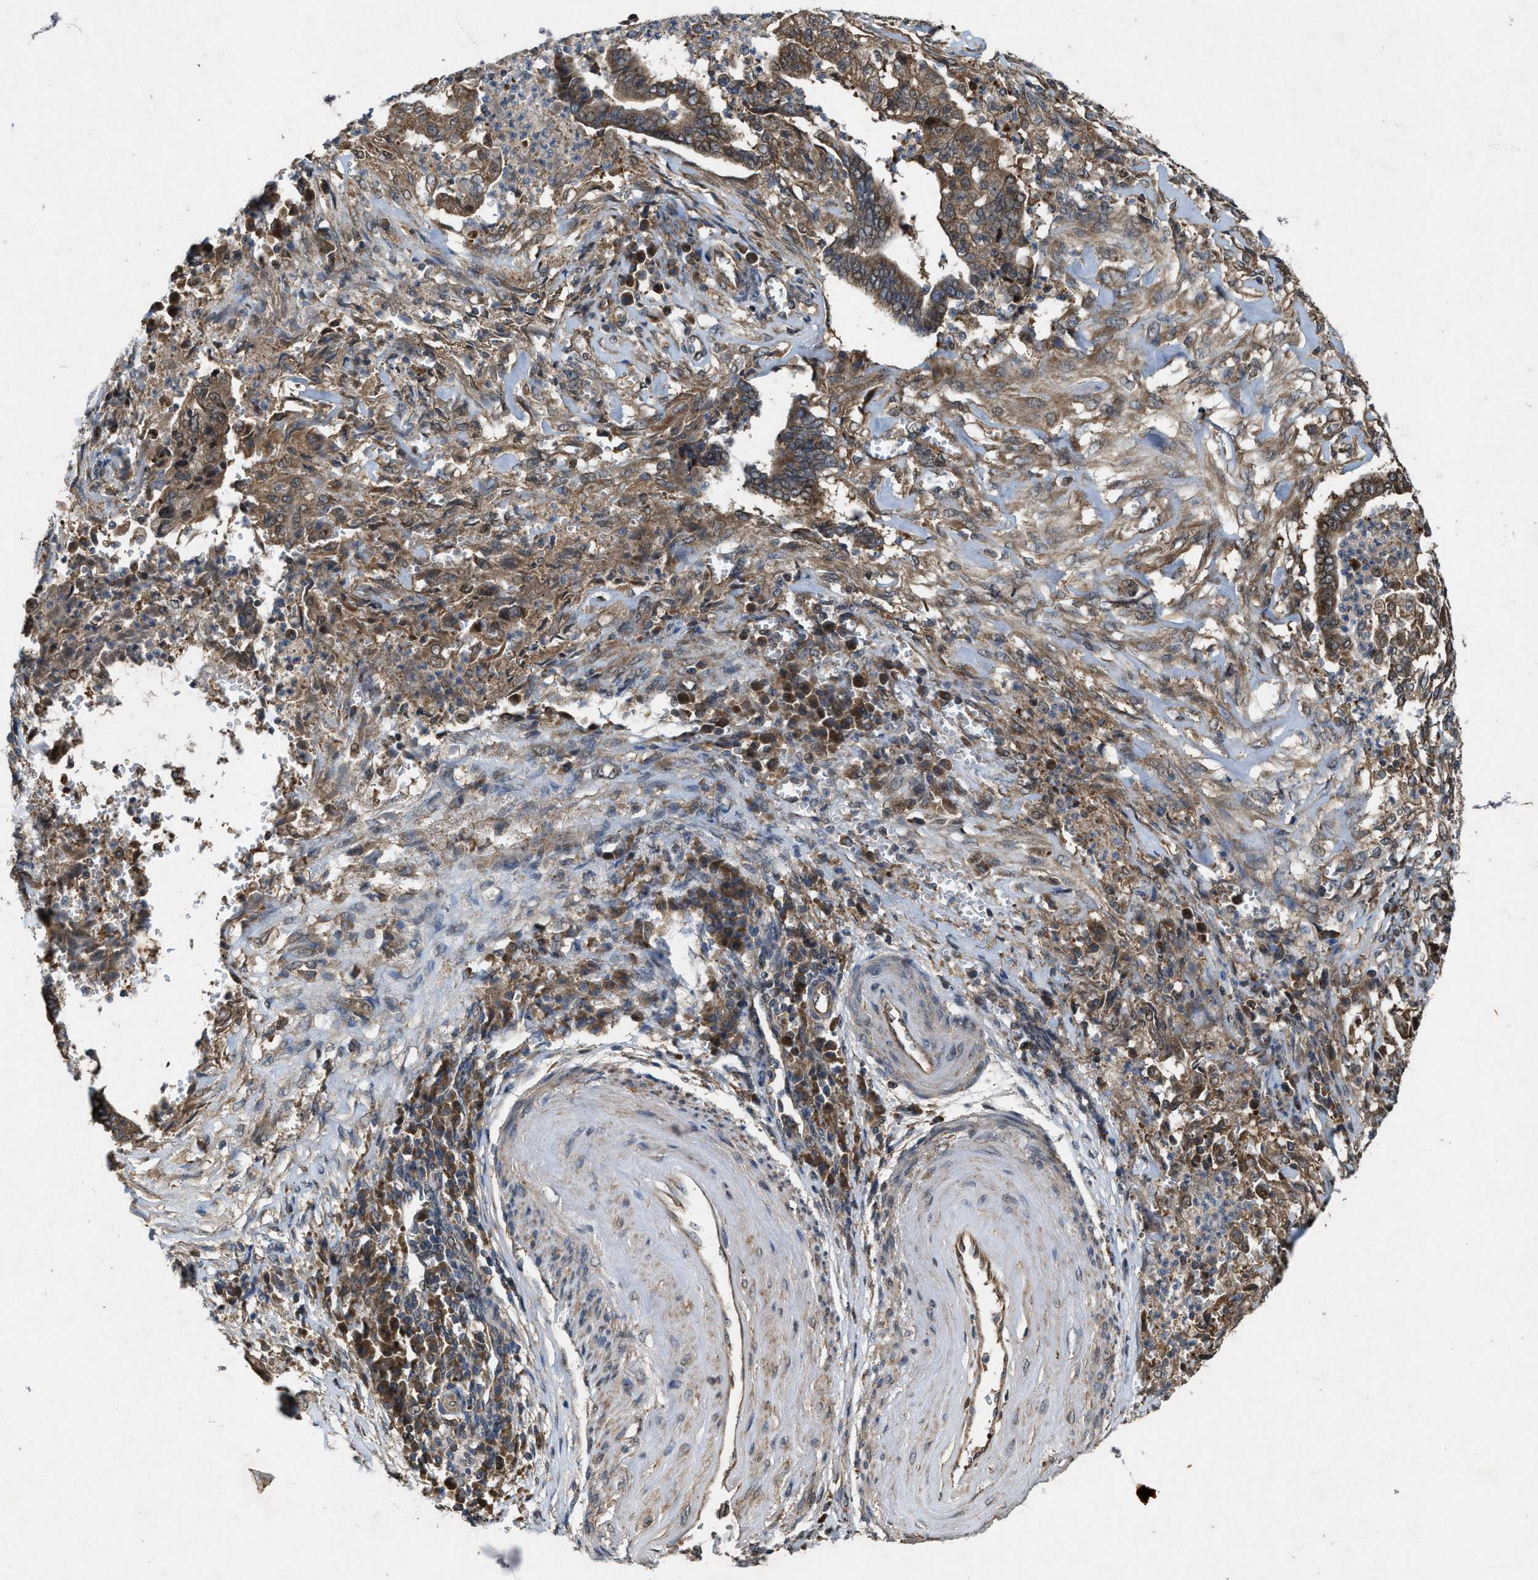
{"staining": {"intensity": "moderate", "quantity": ">75%", "location": "cytoplasmic/membranous"}, "tissue": "cervical cancer", "cell_type": "Tumor cells", "image_type": "cancer", "snomed": [{"axis": "morphology", "description": "Adenocarcinoma, NOS"}, {"axis": "topography", "description": "Cervix"}], "caption": "This is an image of immunohistochemistry (IHC) staining of adenocarcinoma (cervical), which shows moderate expression in the cytoplasmic/membranous of tumor cells.", "gene": "PDP2", "patient": {"sex": "female", "age": 44}}